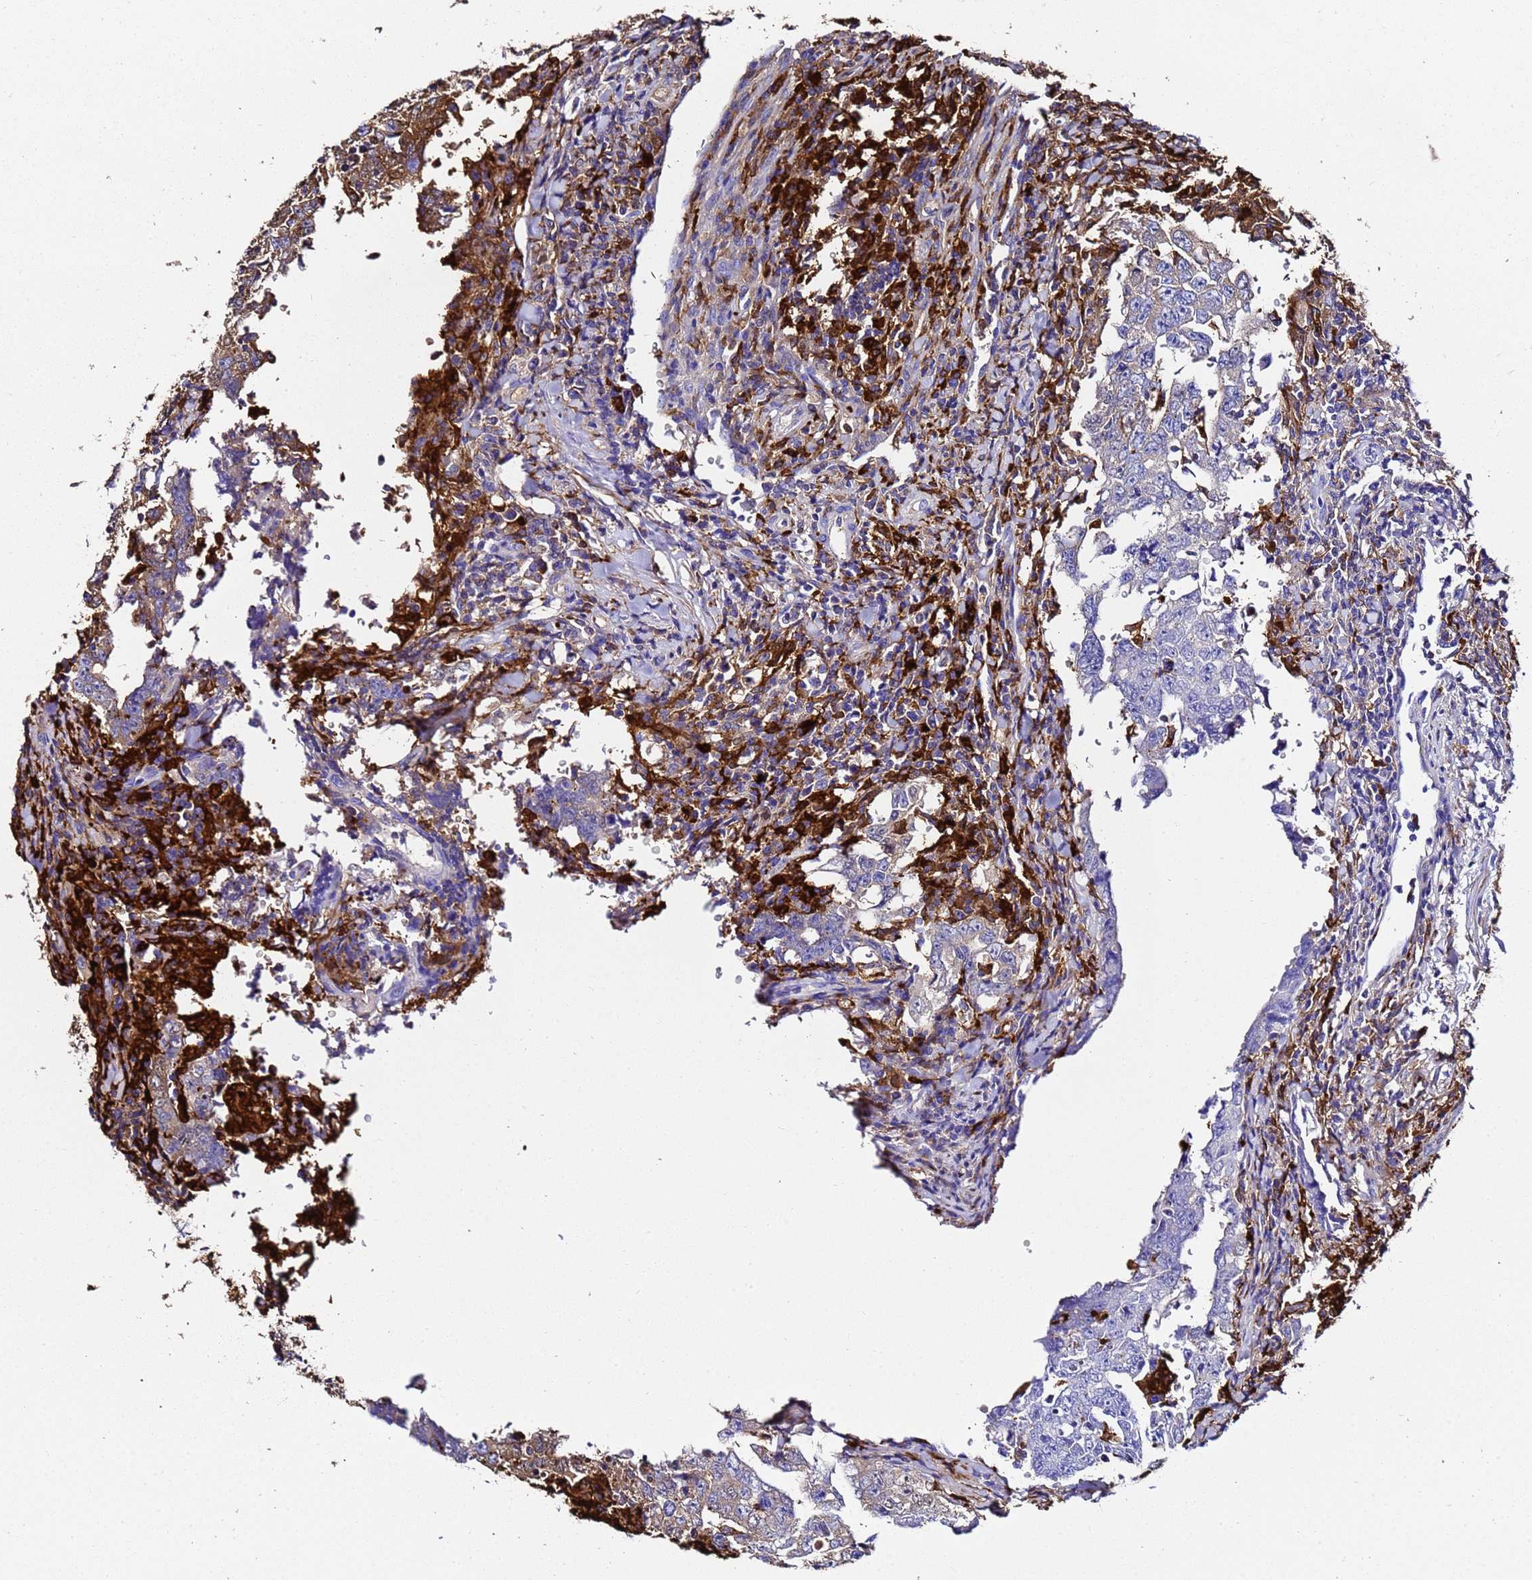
{"staining": {"intensity": "negative", "quantity": "none", "location": "none"}, "tissue": "testis cancer", "cell_type": "Tumor cells", "image_type": "cancer", "snomed": [{"axis": "morphology", "description": "Carcinoma, Embryonal, NOS"}, {"axis": "topography", "description": "Testis"}], "caption": "There is no significant expression in tumor cells of testis cancer (embryonal carcinoma). (DAB immunohistochemistry with hematoxylin counter stain).", "gene": "FTL", "patient": {"sex": "male", "age": 26}}